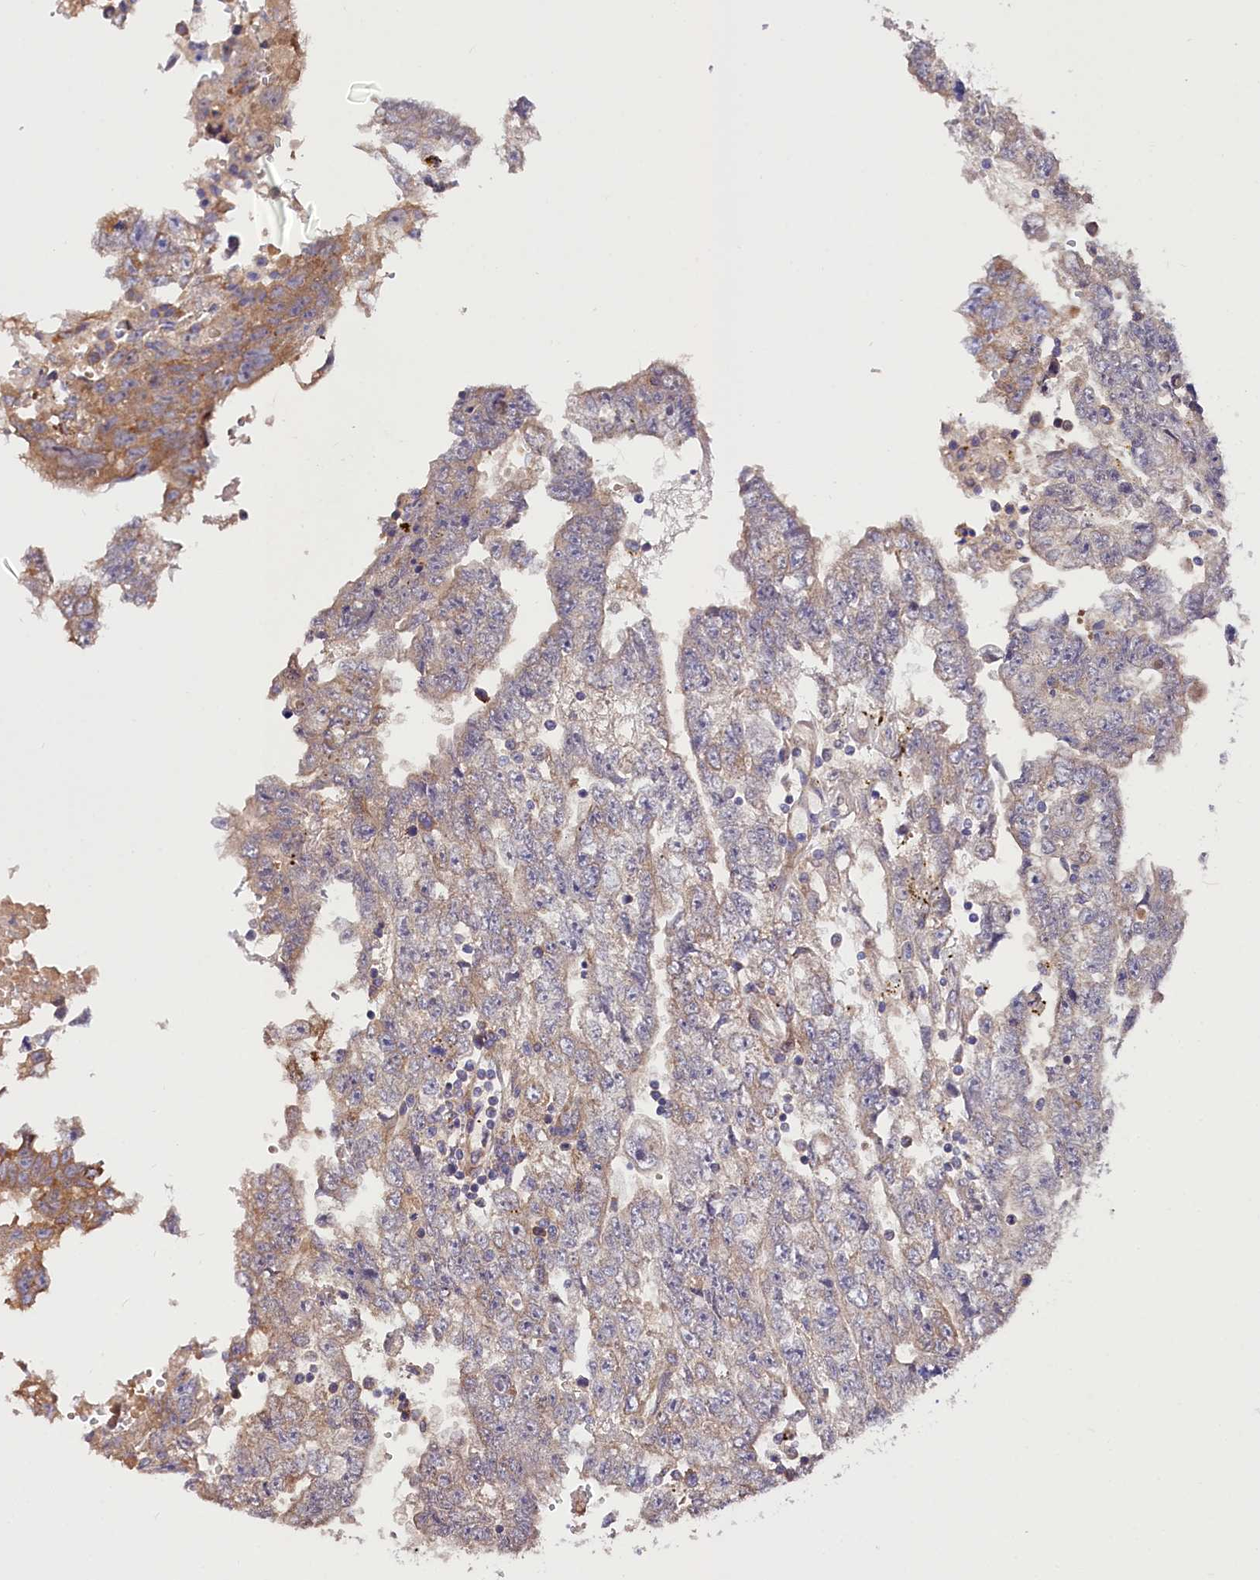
{"staining": {"intensity": "moderate", "quantity": "<25%", "location": "cytoplasmic/membranous"}, "tissue": "testis cancer", "cell_type": "Tumor cells", "image_type": "cancer", "snomed": [{"axis": "morphology", "description": "Carcinoma, Embryonal, NOS"}, {"axis": "topography", "description": "Testis"}], "caption": "Moderate cytoplasmic/membranous protein staining is identified in about <25% of tumor cells in embryonal carcinoma (testis). (IHC, brightfield microscopy, high magnification).", "gene": "PDZRN3", "patient": {"sex": "male", "age": 25}}